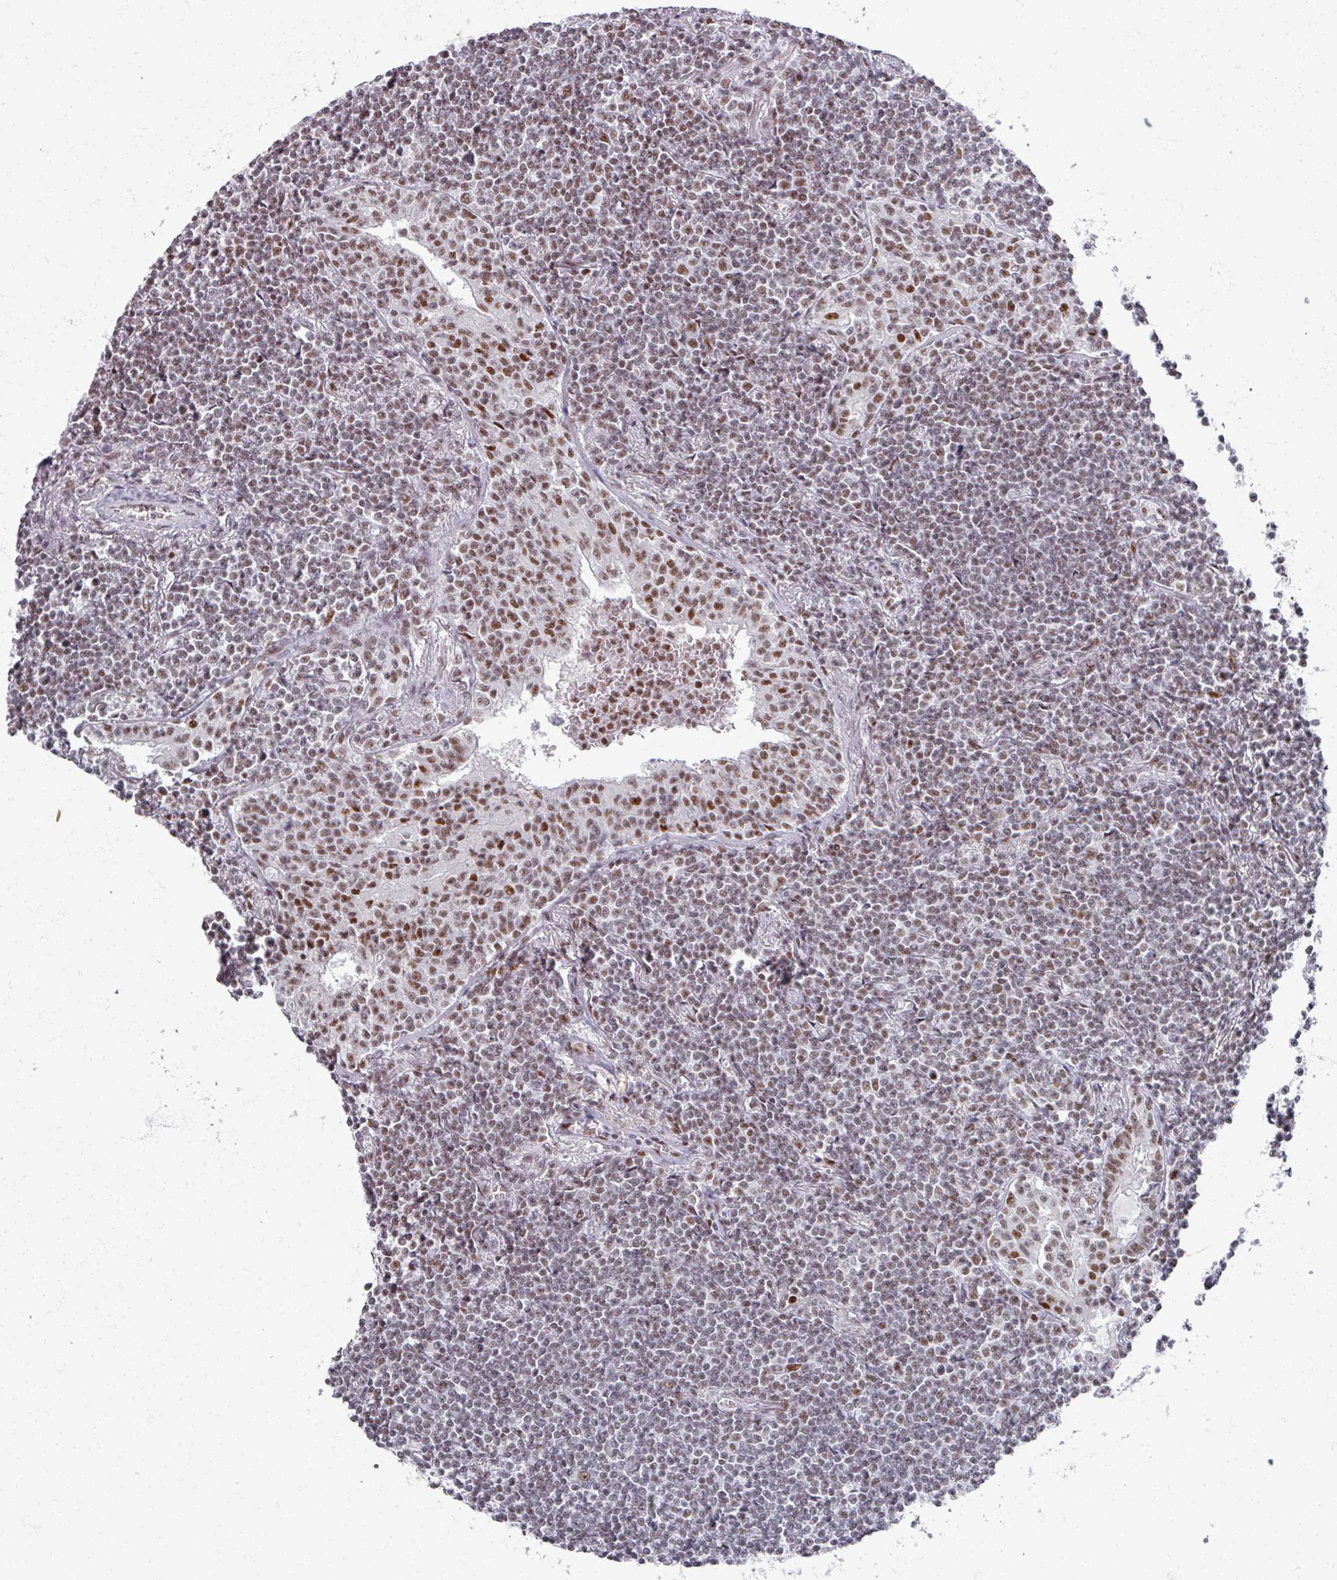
{"staining": {"intensity": "moderate", "quantity": ">75%", "location": "nuclear"}, "tissue": "lymphoma", "cell_type": "Tumor cells", "image_type": "cancer", "snomed": [{"axis": "morphology", "description": "Malignant lymphoma, non-Hodgkin's type, Low grade"}, {"axis": "topography", "description": "Lung"}], "caption": "A medium amount of moderate nuclear positivity is seen in approximately >75% of tumor cells in low-grade malignant lymphoma, non-Hodgkin's type tissue. (IHC, brightfield microscopy, high magnification).", "gene": "ADAR", "patient": {"sex": "female", "age": 71}}